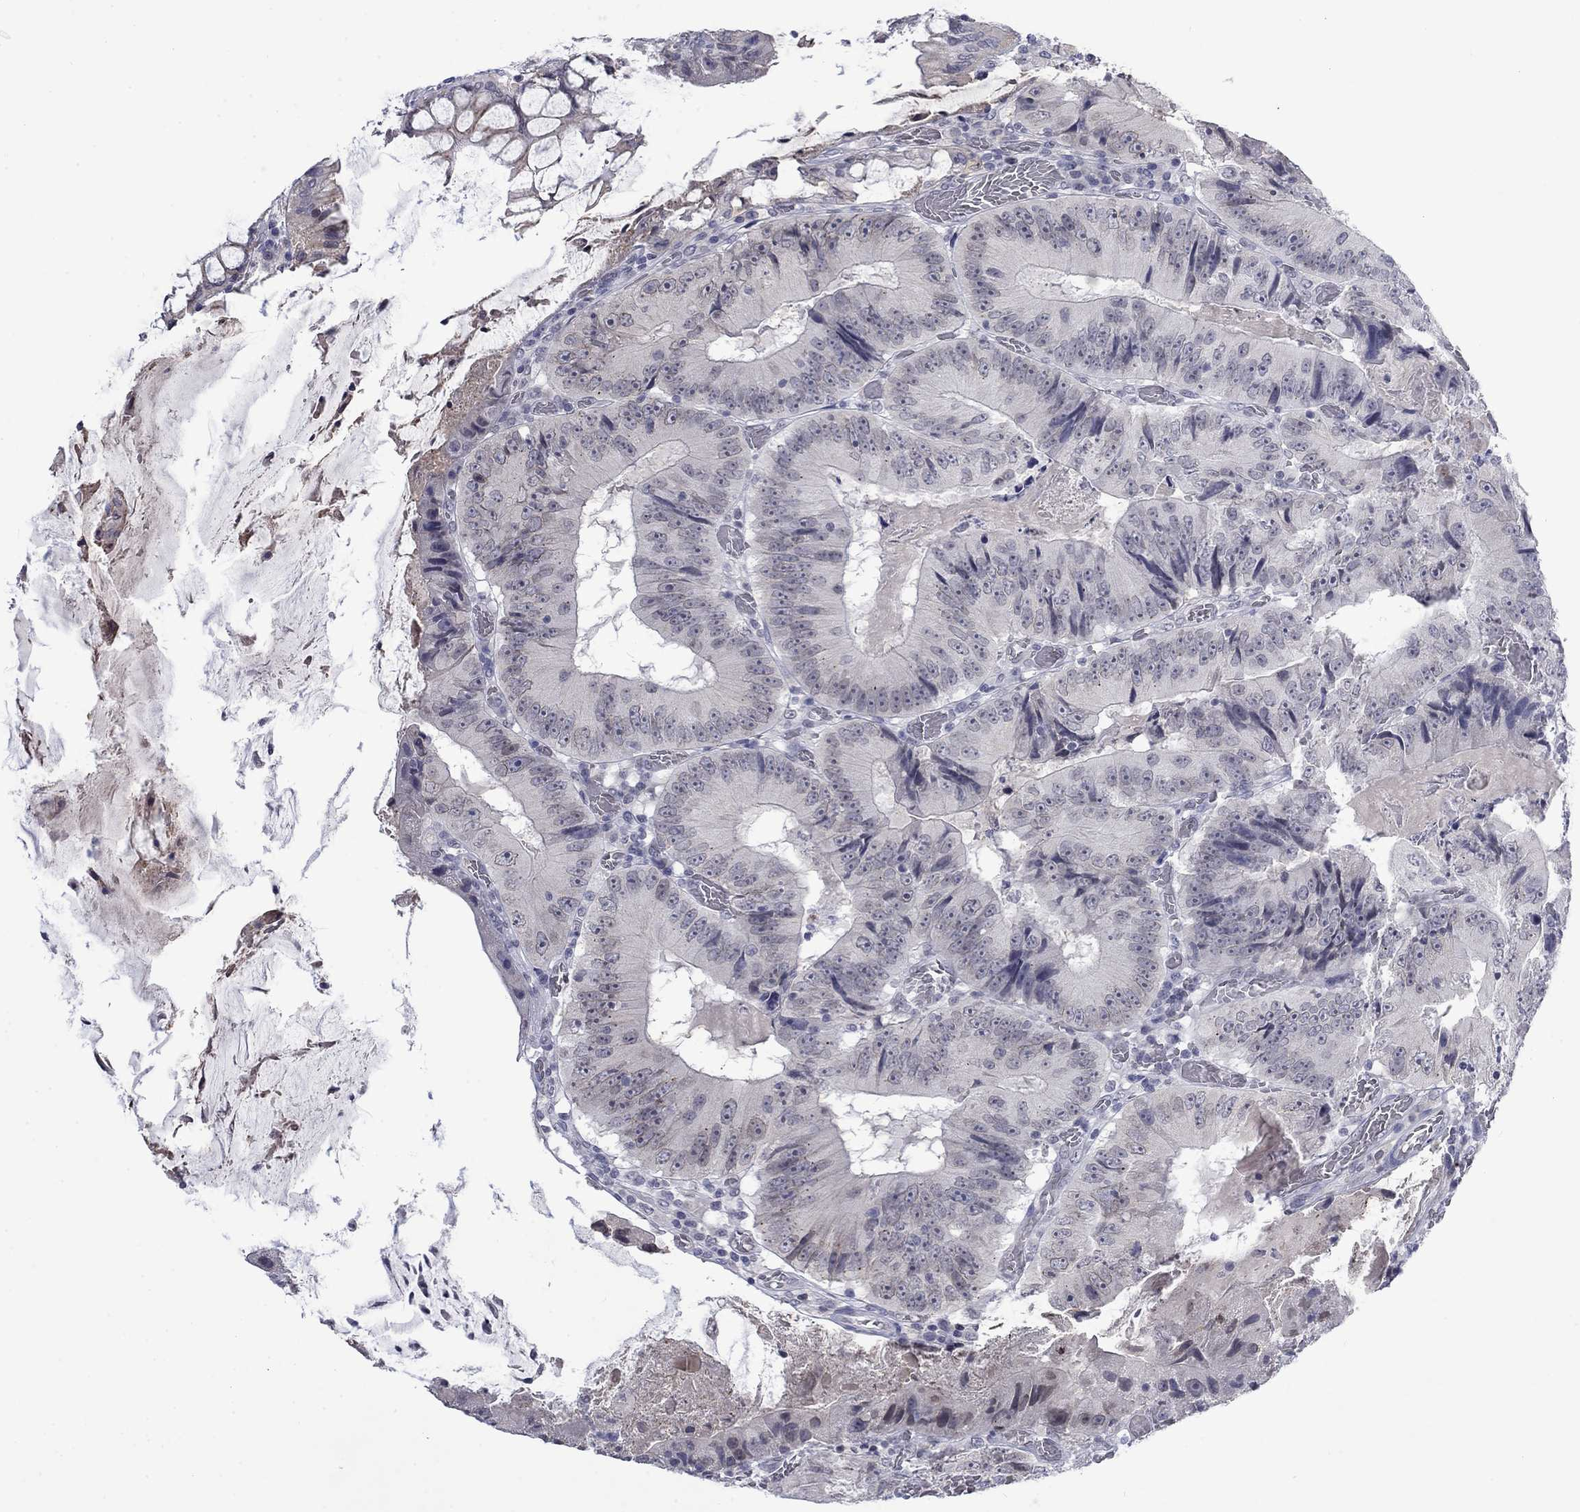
{"staining": {"intensity": "negative", "quantity": "none", "location": "none"}, "tissue": "colorectal cancer", "cell_type": "Tumor cells", "image_type": "cancer", "snomed": [{"axis": "morphology", "description": "Adenocarcinoma, NOS"}, {"axis": "topography", "description": "Colon"}], "caption": "This is an immunohistochemistry (IHC) histopathology image of human colorectal cancer. There is no positivity in tumor cells.", "gene": "NSMF", "patient": {"sex": "female", "age": 86}}